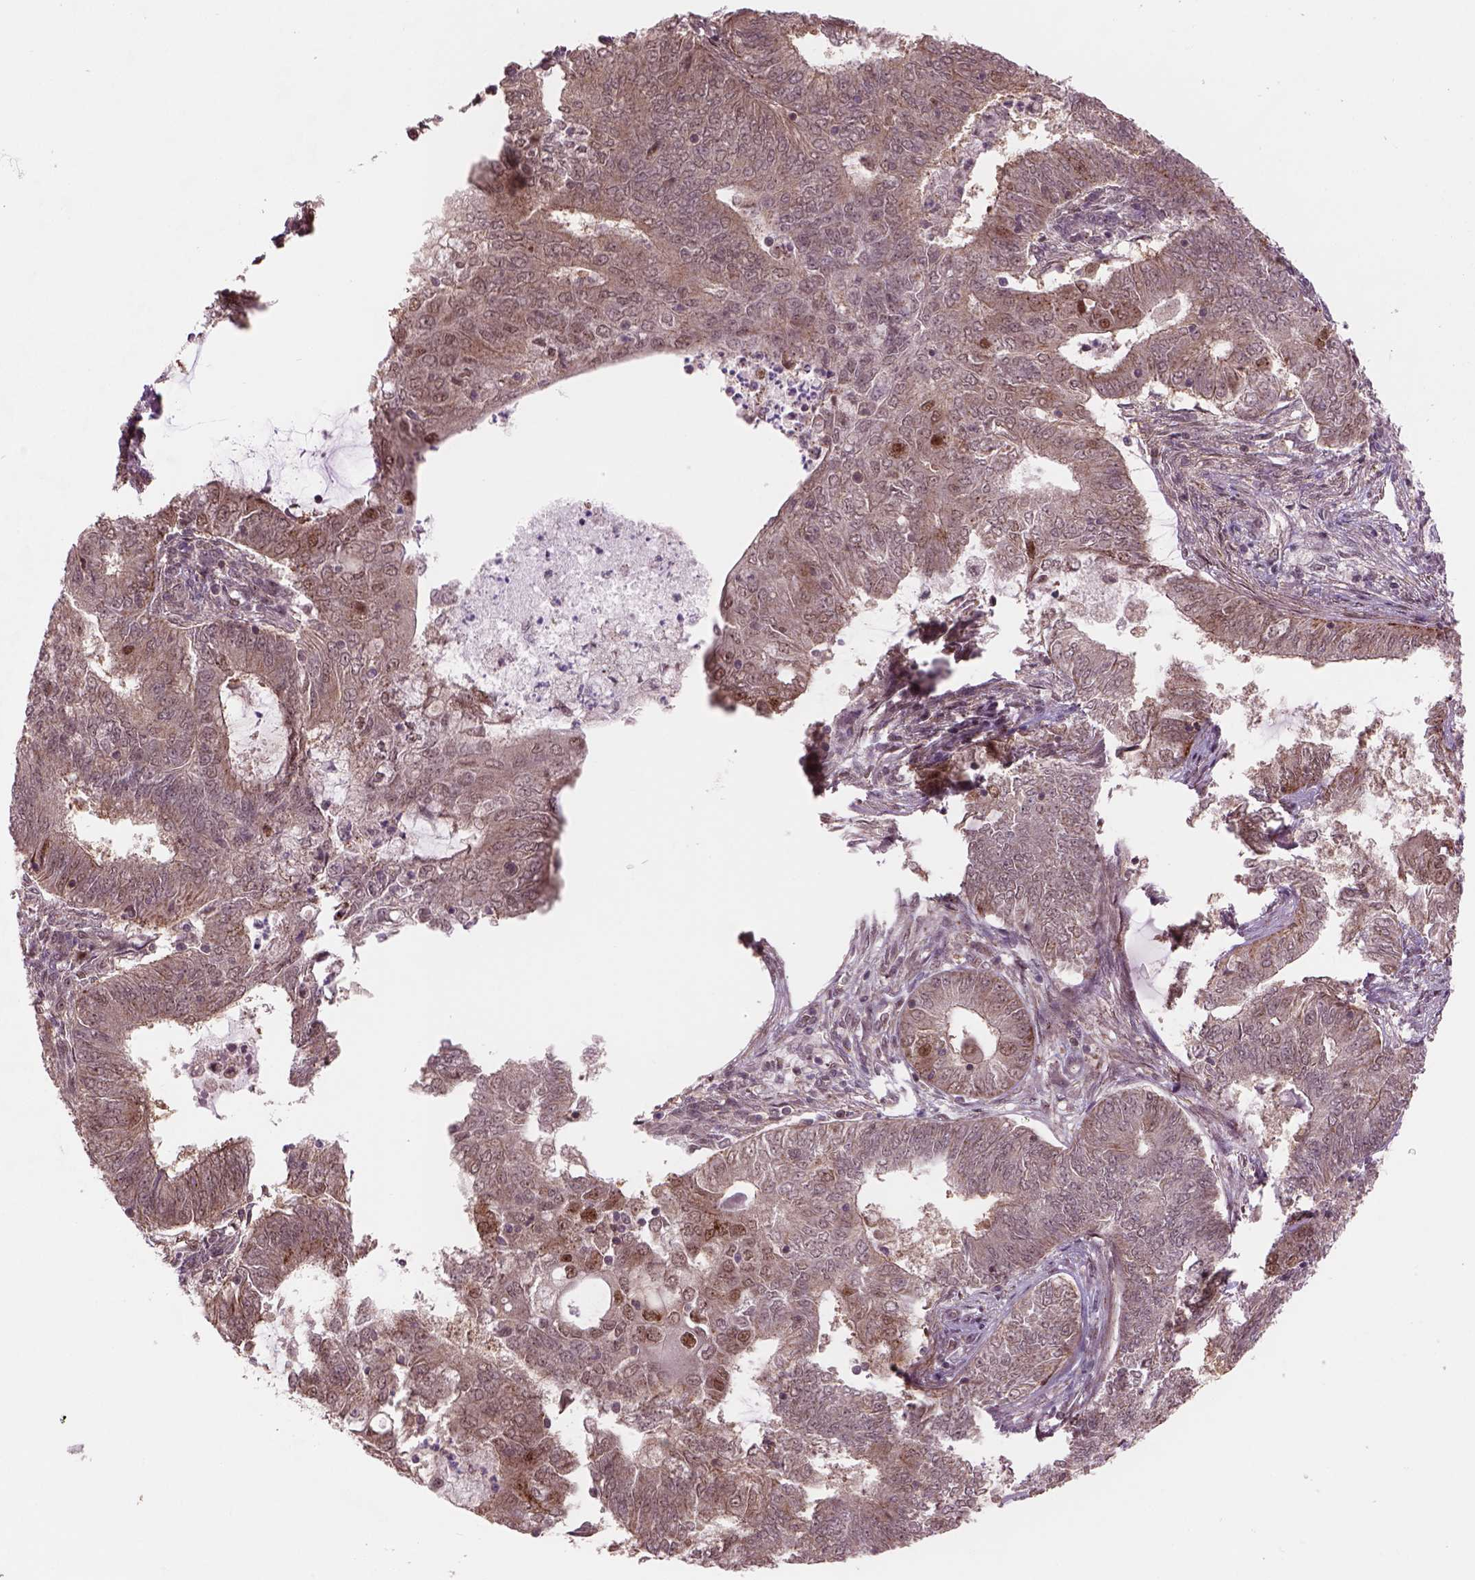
{"staining": {"intensity": "moderate", "quantity": "<25%", "location": "cytoplasmic/membranous,nuclear"}, "tissue": "endometrial cancer", "cell_type": "Tumor cells", "image_type": "cancer", "snomed": [{"axis": "morphology", "description": "Adenocarcinoma, NOS"}, {"axis": "topography", "description": "Endometrium"}], "caption": "Endometrial adenocarcinoma stained for a protein (brown) demonstrates moderate cytoplasmic/membranous and nuclear positive expression in approximately <25% of tumor cells.", "gene": "PSMD11", "patient": {"sex": "female", "age": 62}}